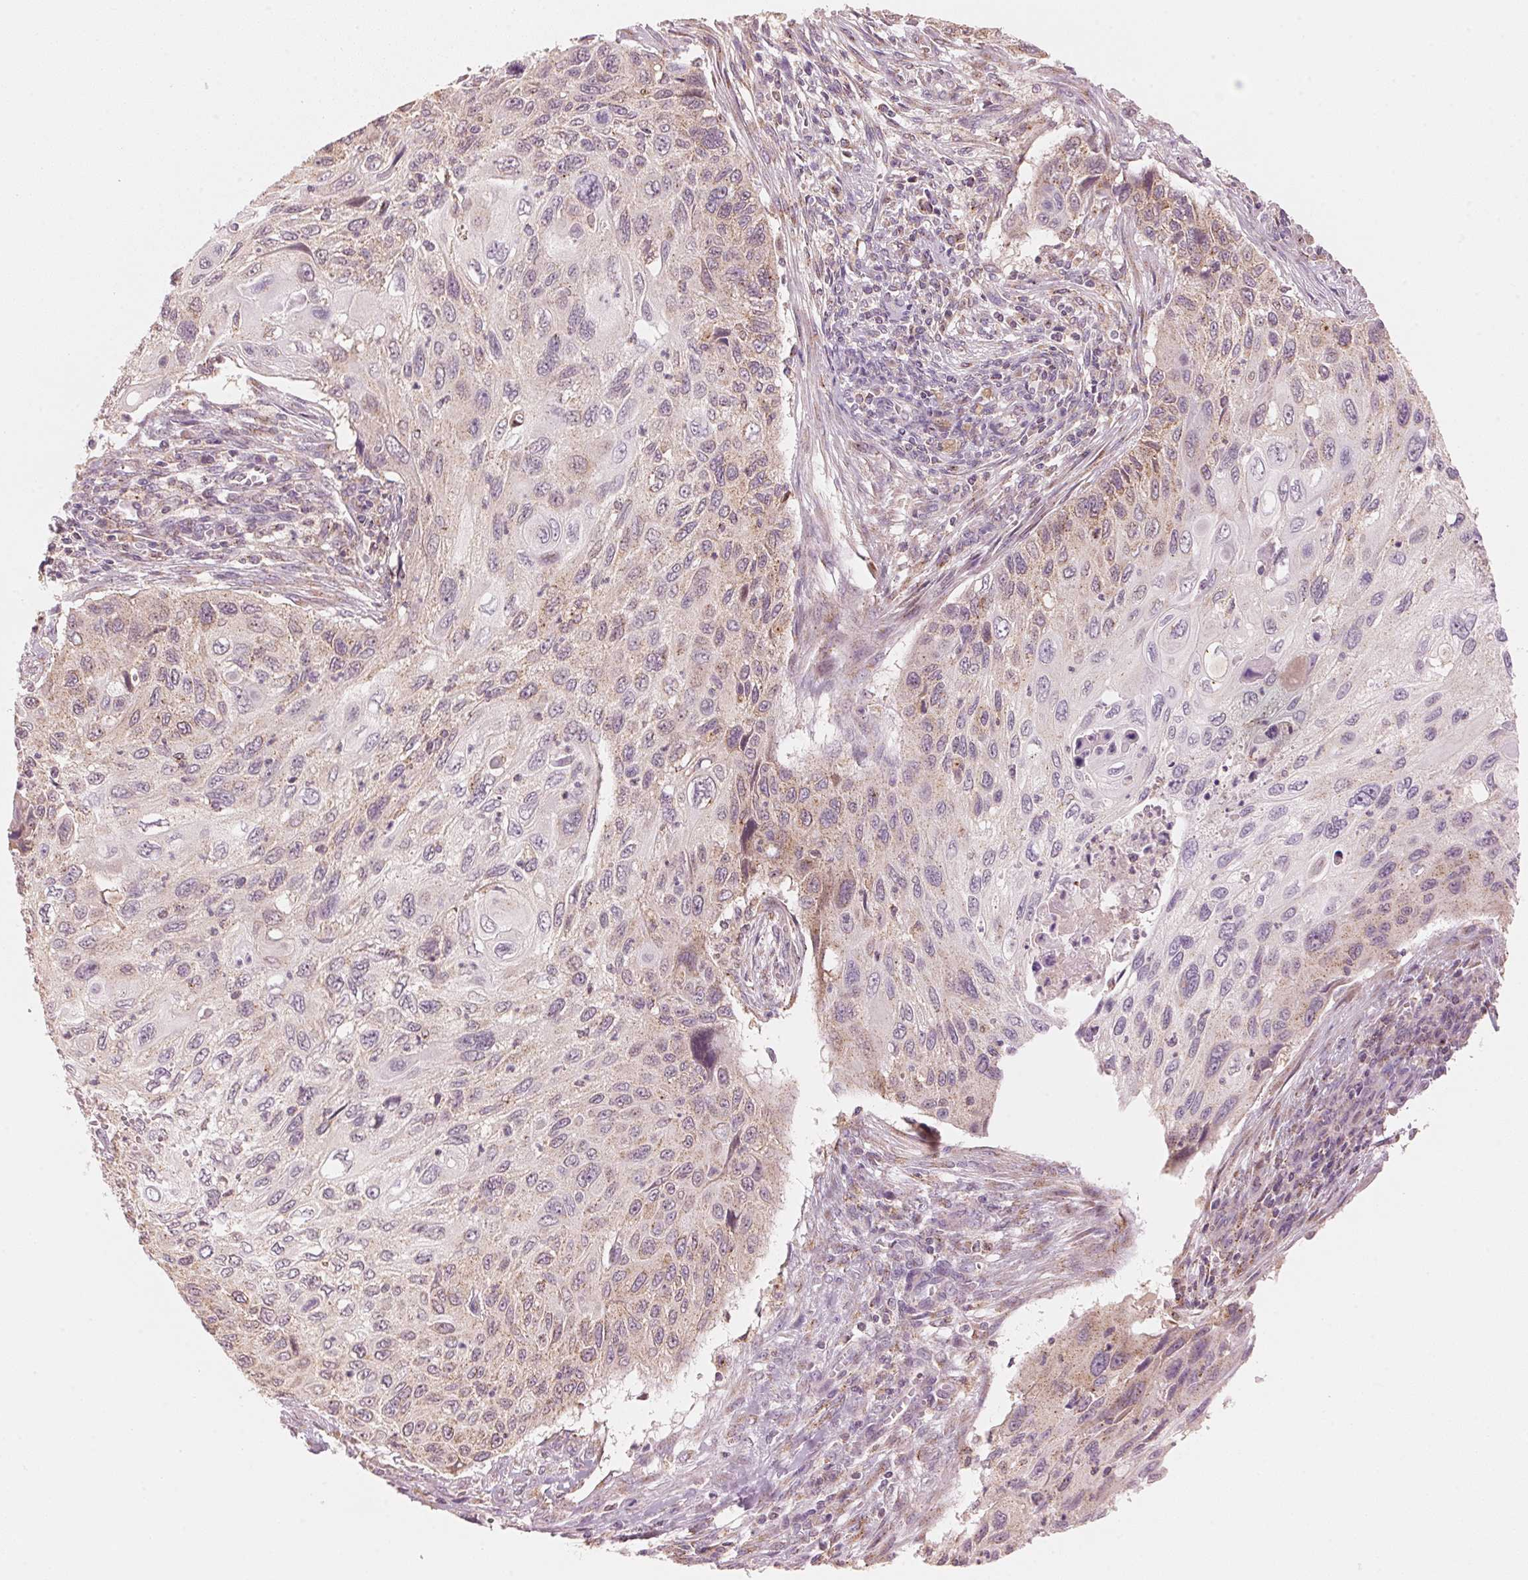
{"staining": {"intensity": "weak", "quantity": "25%-75%", "location": "cytoplasmic/membranous"}, "tissue": "cervical cancer", "cell_type": "Tumor cells", "image_type": "cancer", "snomed": [{"axis": "morphology", "description": "Squamous cell carcinoma, NOS"}, {"axis": "topography", "description": "Cervix"}], "caption": "Immunohistochemical staining of human cervical squamous cell carcinoma demonstrates low levels of weak cytoplasmic/membranous staining in about 25%-75% of tumor cells.", "gene": "HOXB13", "patient": {"sex": "female", "age": 70}}